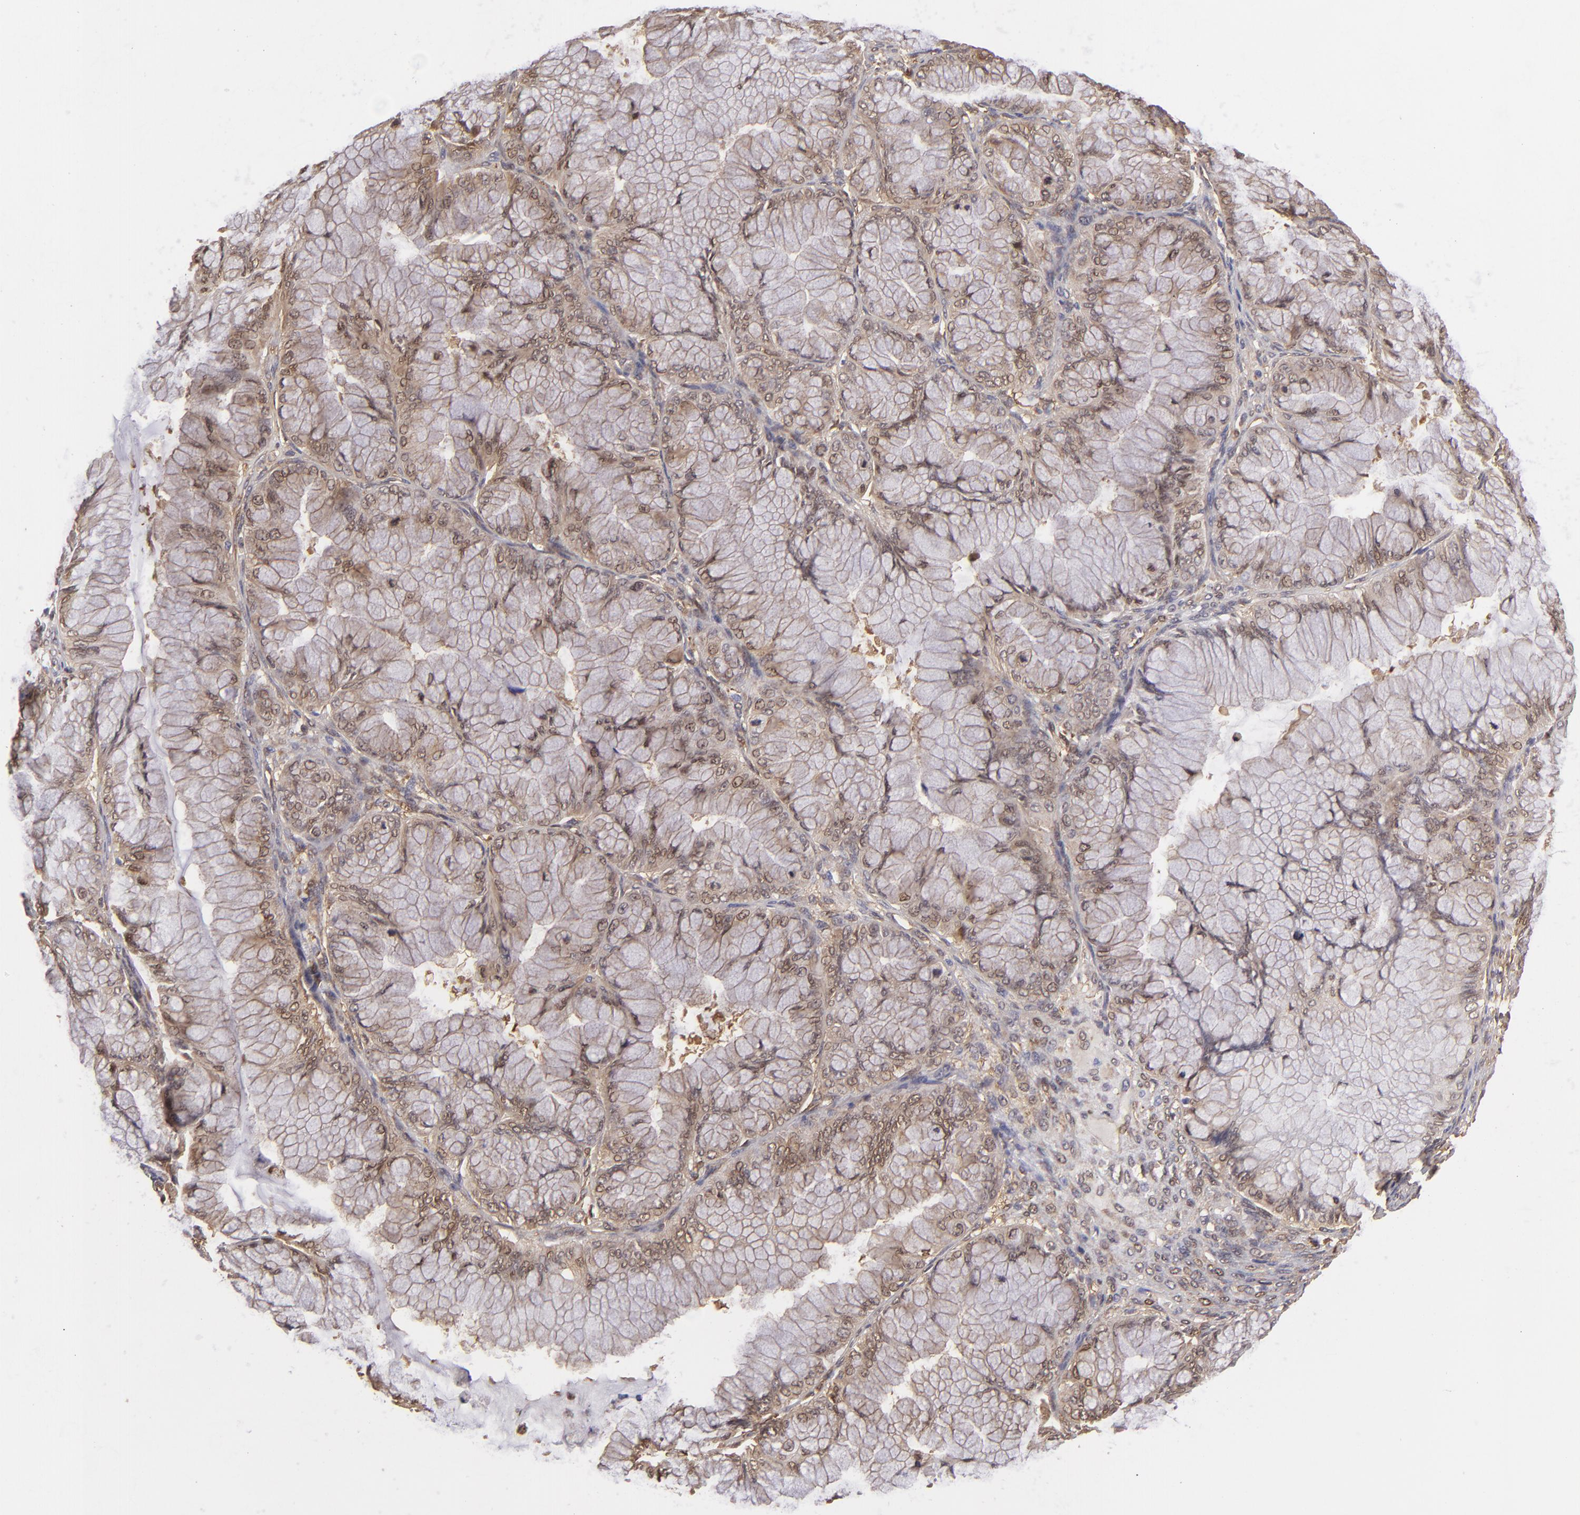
{"staining": {"intensity": "weak", "quantity": ">75%", "location": "cytoplasmic/membranous,nuclear"}, "tissue": "ovarian cancer", "cell_type": "Tumor cells", "image_type": "cancer", "snomed": [{"axis": "morphology", "description": "Cystadenocarcinoma, mucinous, NOS"}, {"axis": "topography", "description": "Ovary"}], "caption": "High-power microscopy captured an IHC photomicrograph of ovarian cancer, revealing weak cytoplasmic/membranous and nuclear staining in approximately >75% of tumor cells. (DAB = brown stain, brightfield microscopy at high magnification).", "gene": "VCL", "patient": {"sex": "female", "age": 63}}